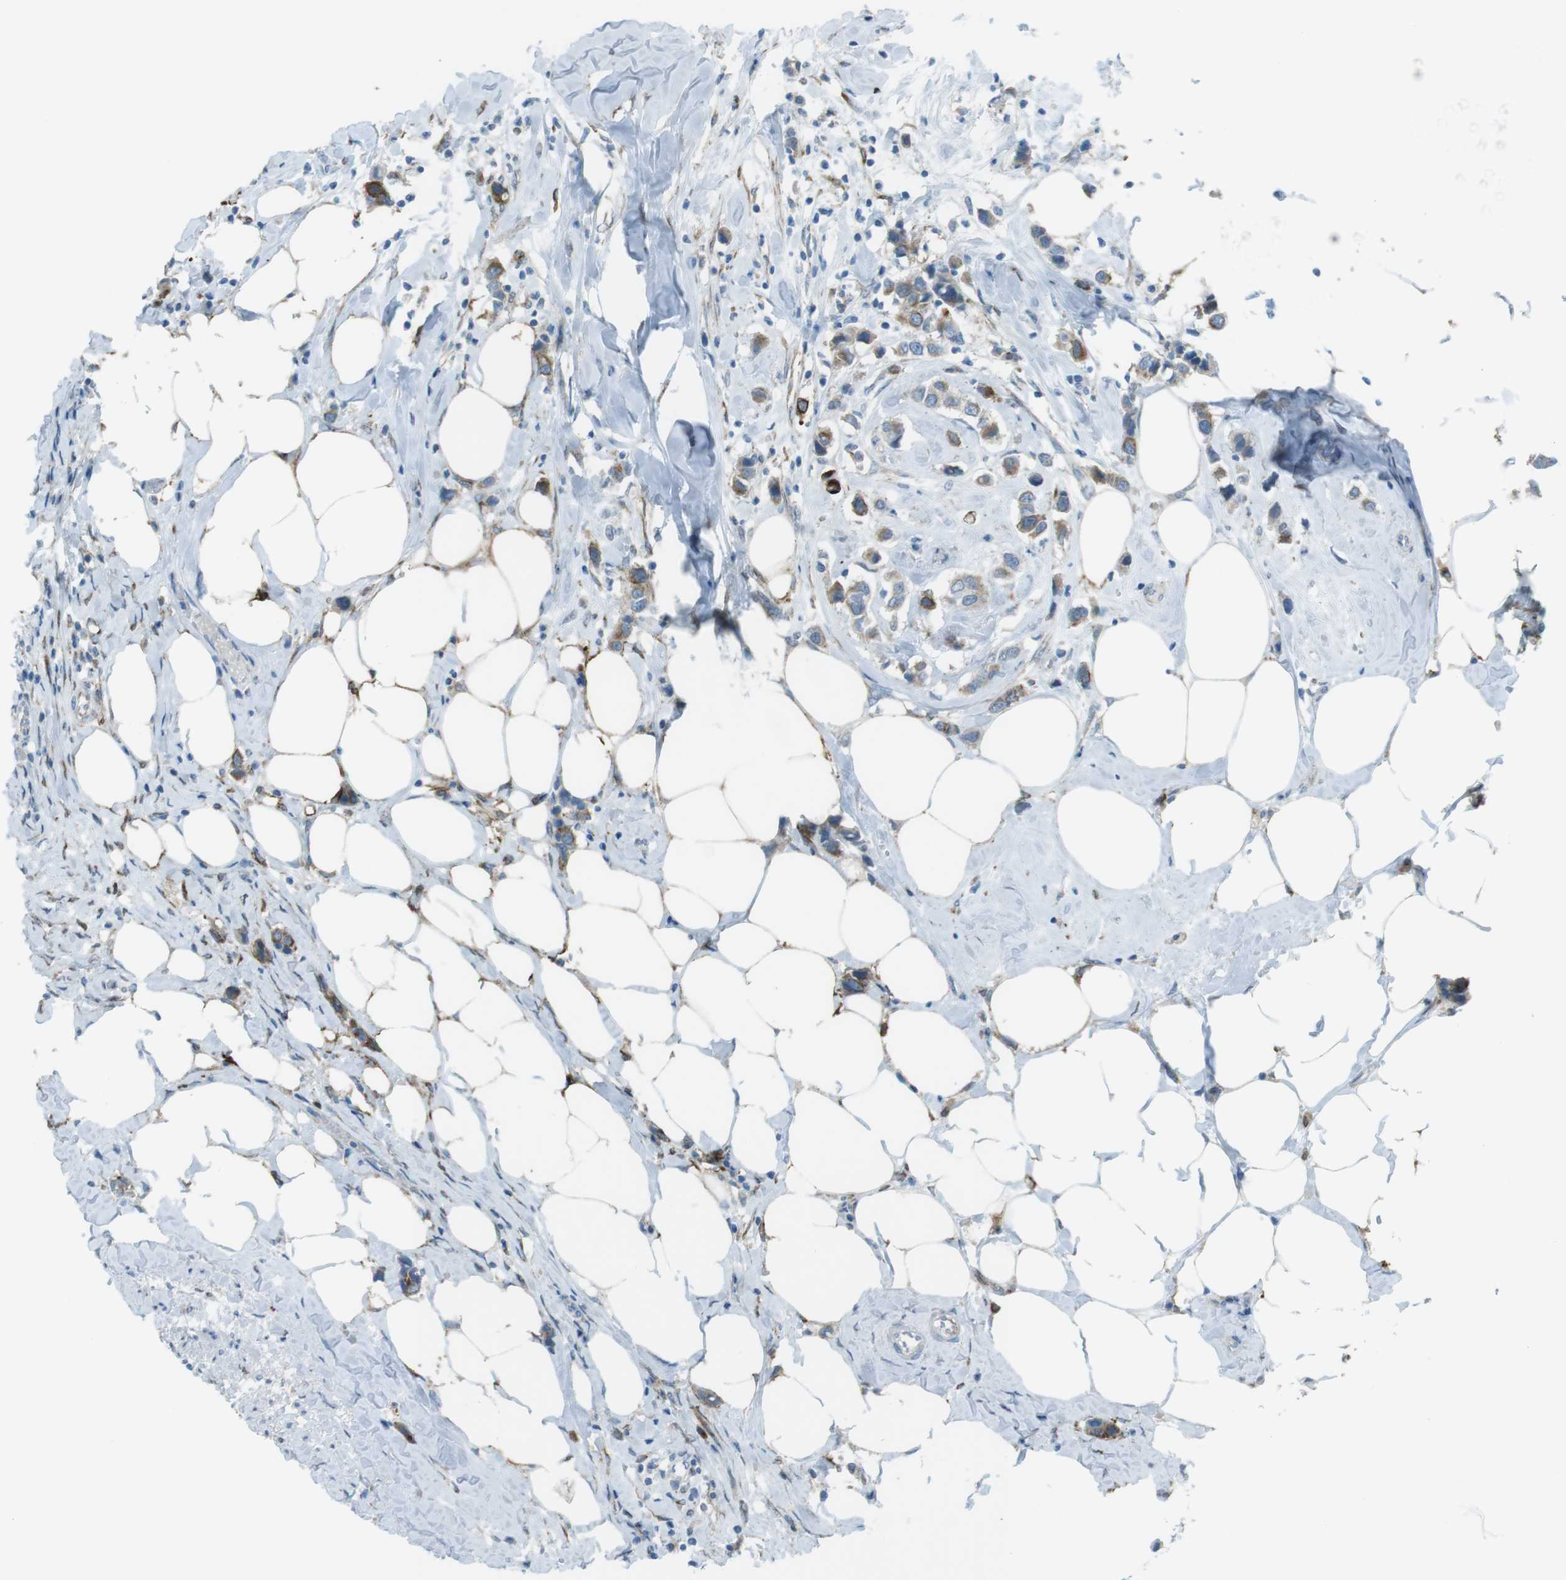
{"staining": {"intensity": "weak", "quantity": ">75%", "location": "cytoplasmic/membranous"}, "tissue": "breast cancer", "cell_type": "Tumor cells", "image_type": "cancer", "snomed": [{"axis": "morphology", "description": "Normal tissue, NOS"}, {"axis": "morphology", "description": "Duct carcinoma"}, {"axis": "topography", "description": "Breast"}], "caption": "The immunohistochemical stain highlights weak cytoplasmic/membranous positivity in tumor cells of breast cancer (invasive ductal carcinoma) tissue.", "gene": "TUBB2A", "patient": {"sex": "female", "age": 50}}